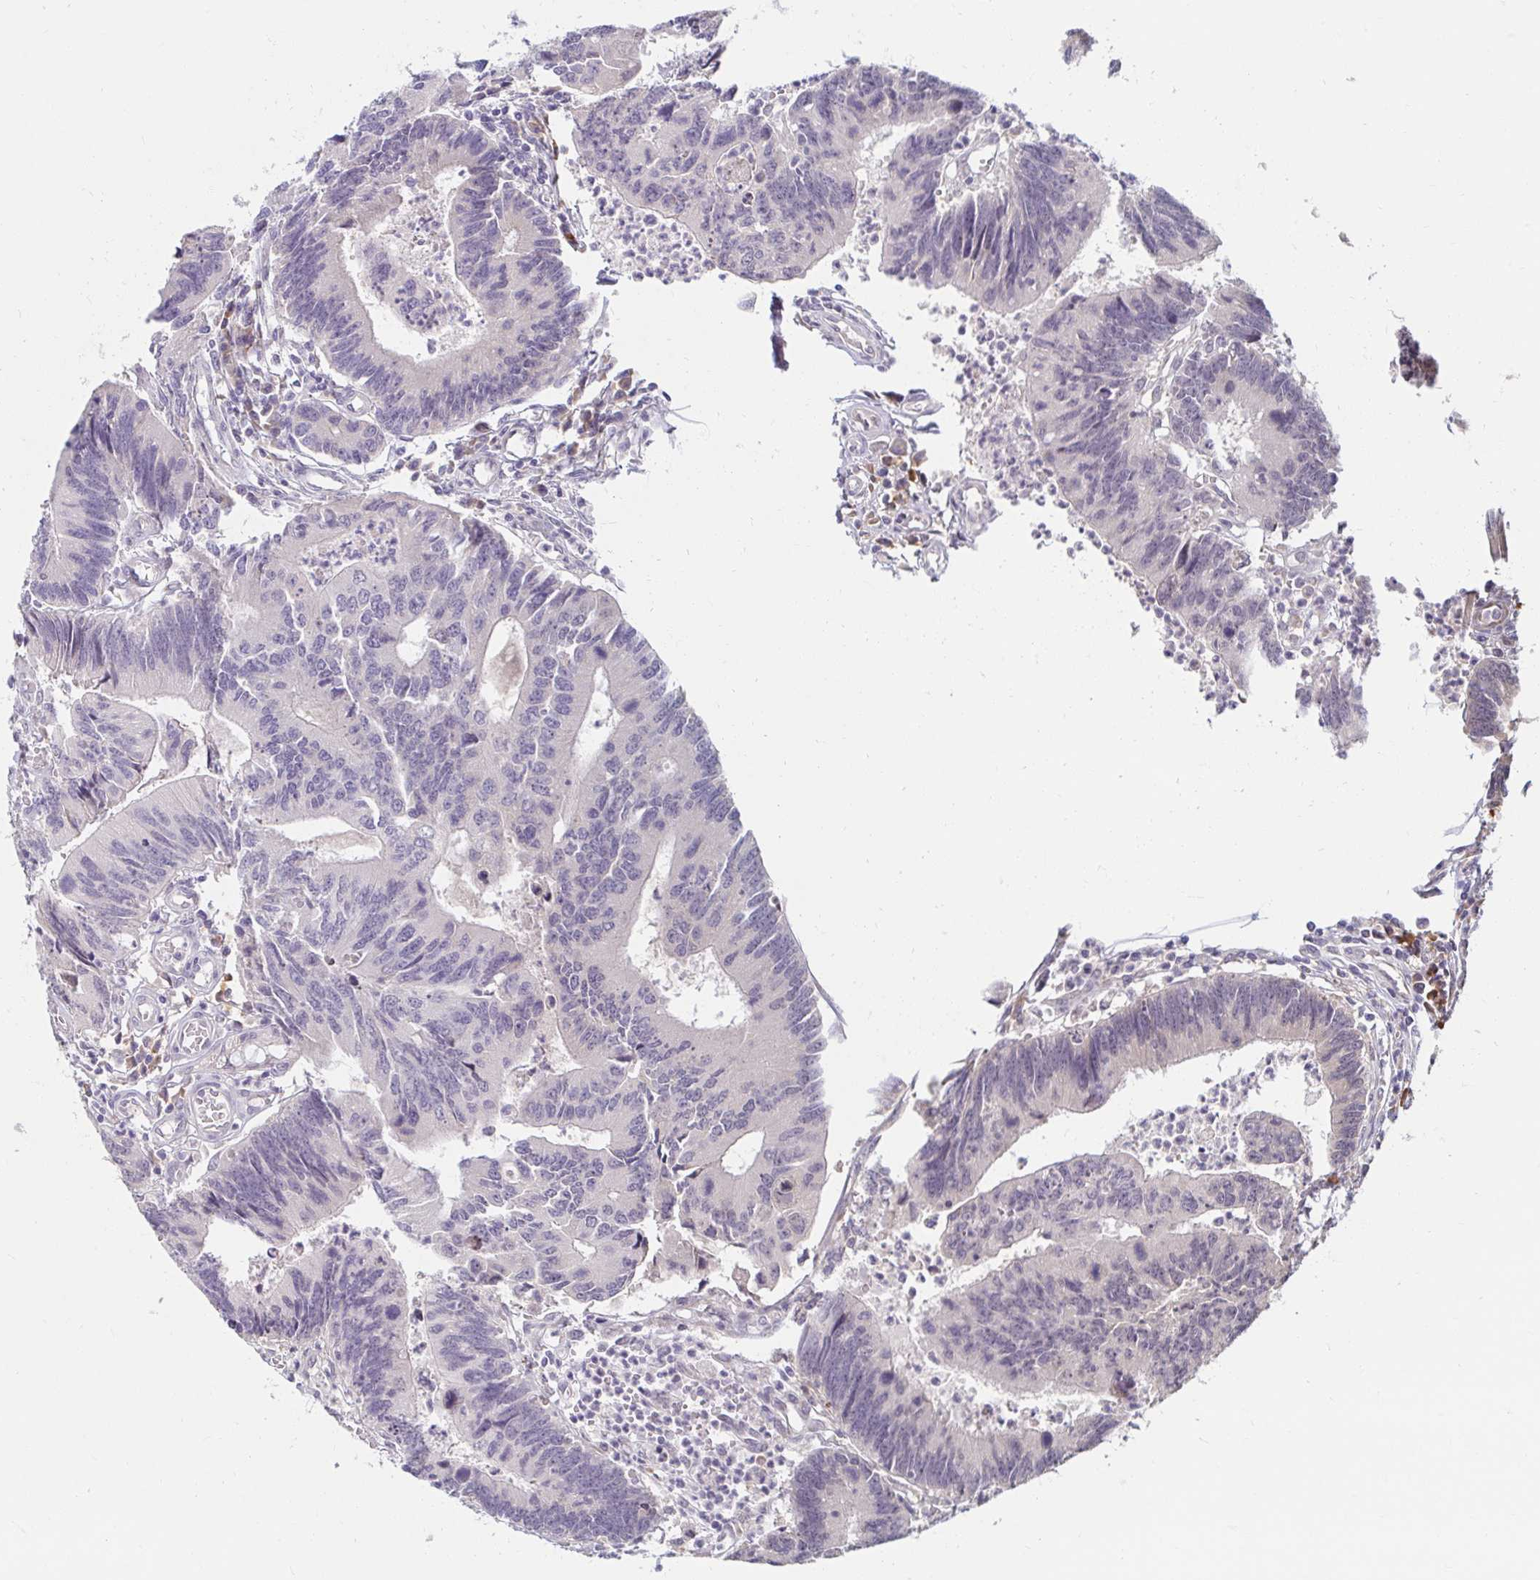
{"staining": {"intensity": "negative", "quantity": "none", "location": "none"}, "tissue": "colorectal cancer", "cell_type": "Tumor cells", "image_type": "cancer", "snomed": [{"axis": "morphology", "description": "Adenocarcinoma, NOS"}, {"axis": "topography", "description": "Colon"}], "caption": "DAB immunohistochemical staining of human colorectal cancer (adenocarcinoma) displays no significant positivity in tumor cells. Nuclei are stained in blue.", "gene": "DDN", "patient": {"sex": "female", "age": 67}}